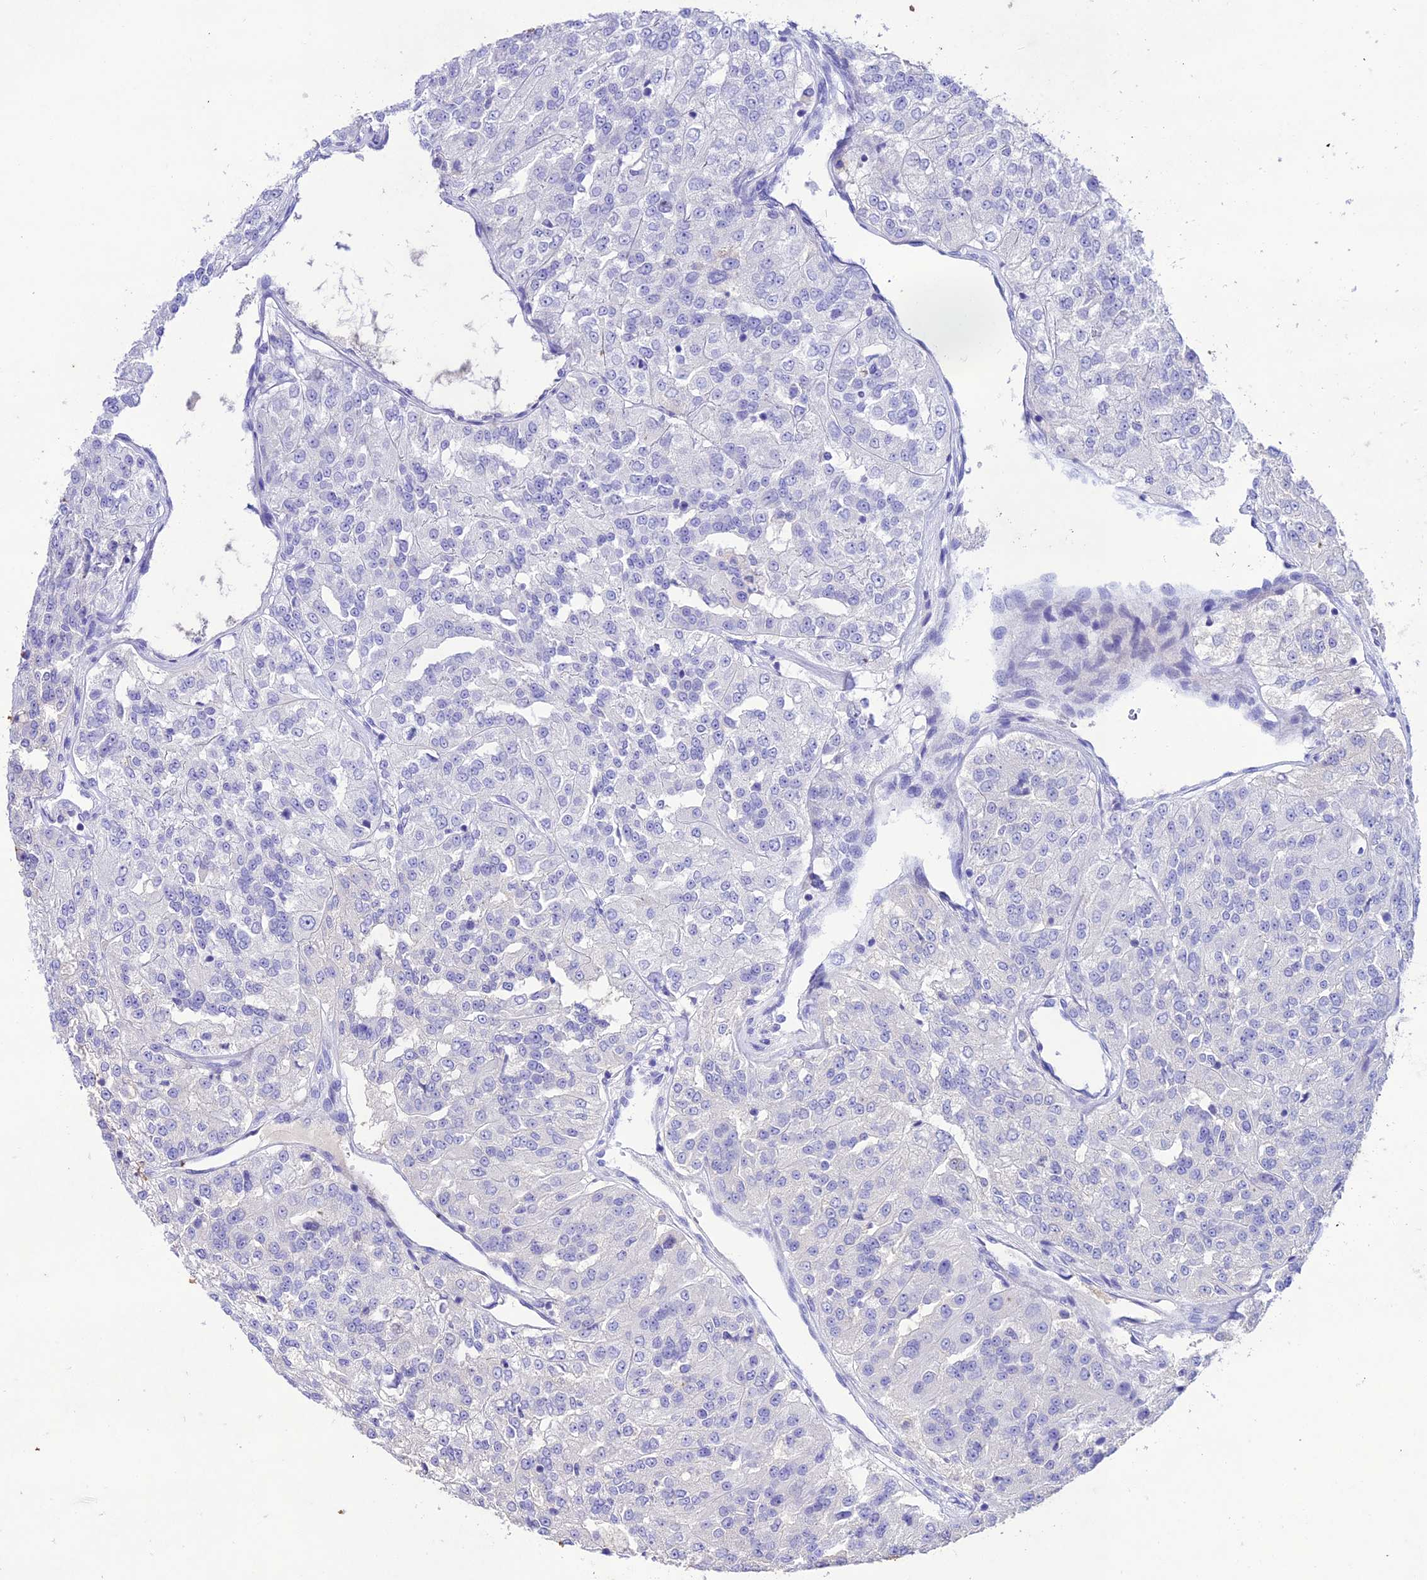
{"staining": {"intensity": "negative", "quantity": "none", "location": "none"}, "tissue": "renal cancer", "cell_type": "Tumor cells", "image_type": "cancer", "snomed": [{"axis": "morphology", "description": "Adenocarcinoma, NOS"}, {"axis": "topography", "description": "Kidney"}], "caption": "Micrograph shows no significant protein expression in tumor cells of adenocarcinoma (renal).", "gene": "NLRP6", "patient": {"sex": "female", "age": 63}}